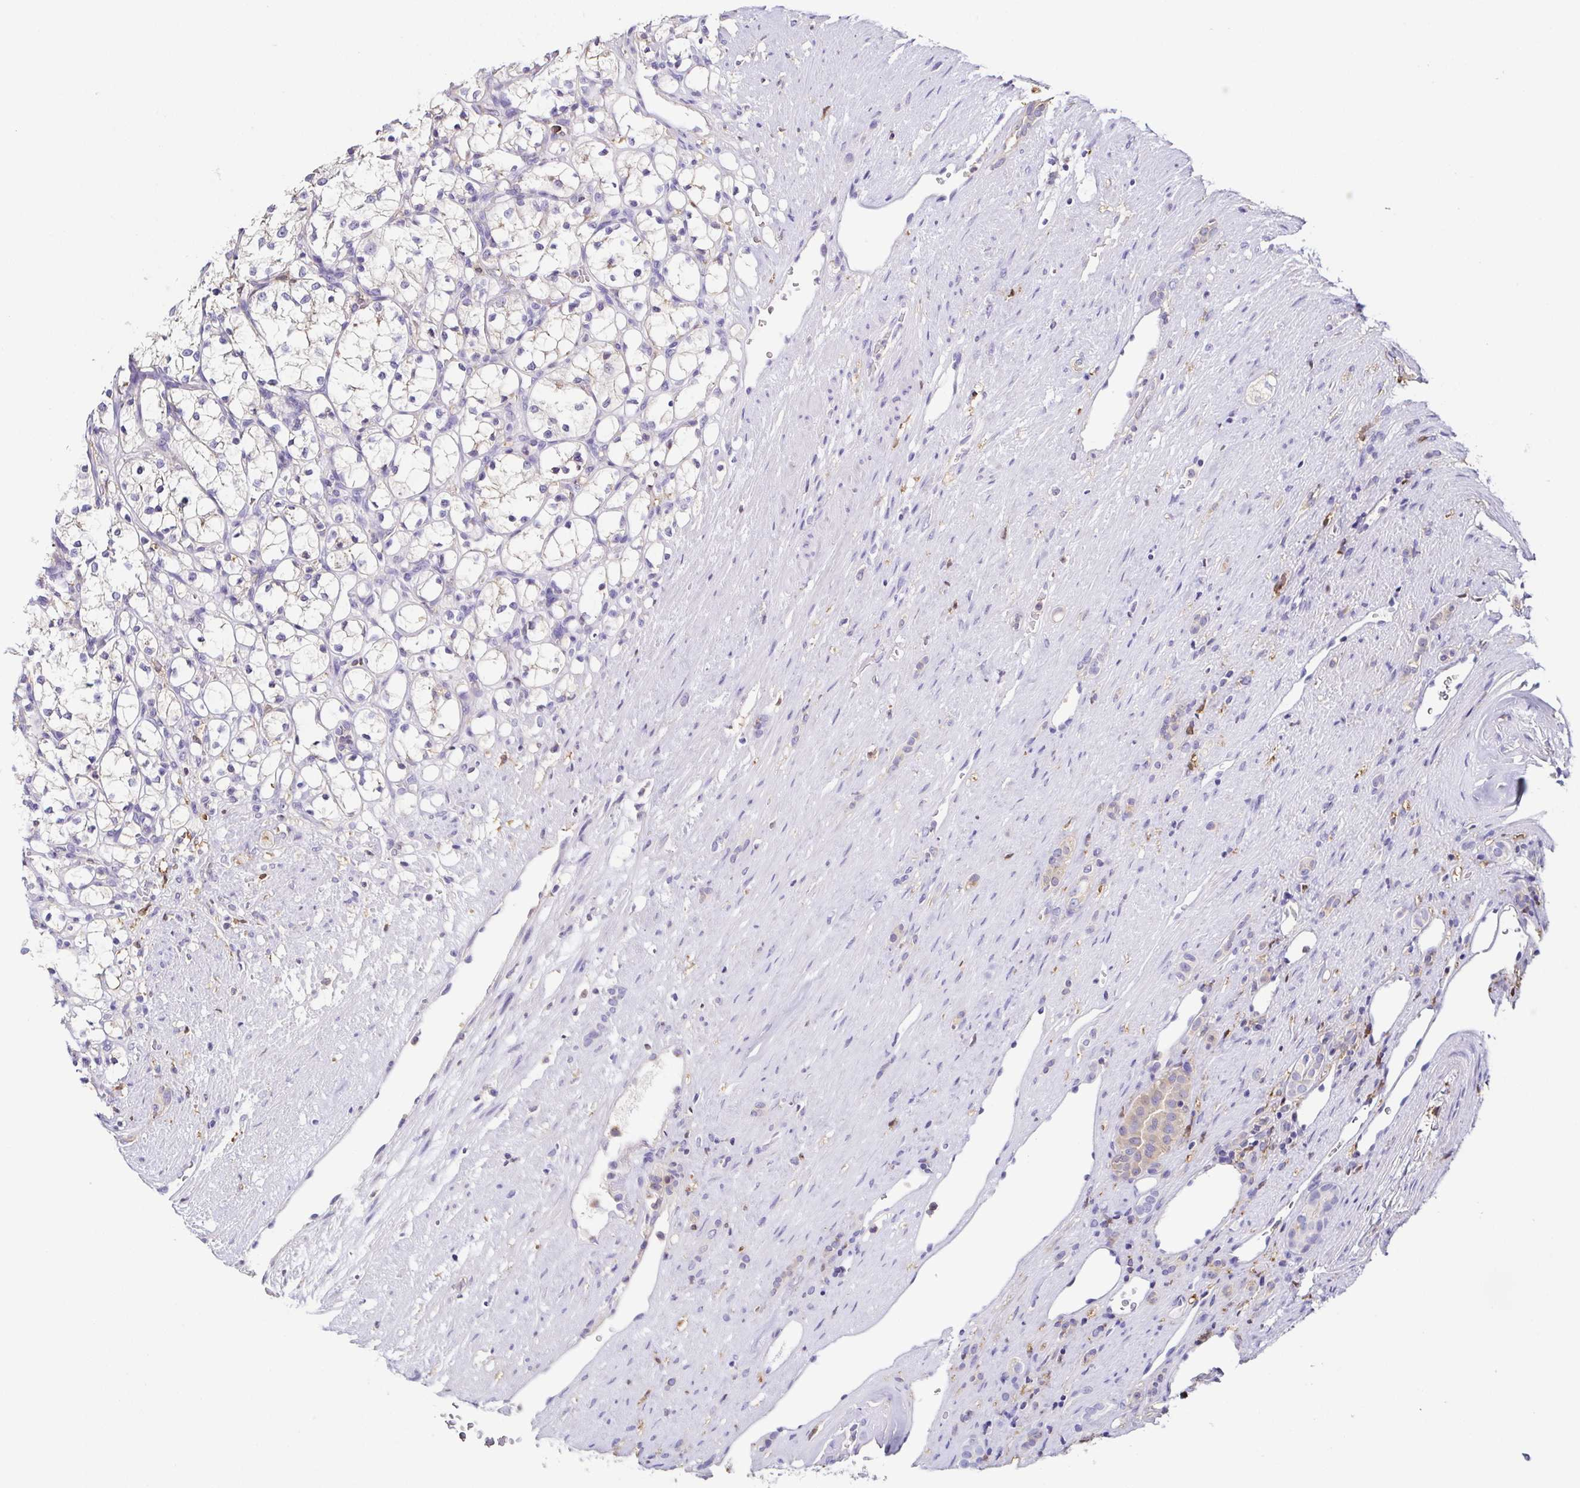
{"staining": {"intensity": "negative", "quantity": "none", "location": "none"}, "tissue": "renal cancer", "cell_type": "Tumor cells", "image_type": "cancer", "snomed": [{"axis": "morphology", "description": "Adenocarcinoma, NOS"}, {"axis": "topography", "description": "Kidney"}], "caption": "Immunohistochemistry (IHC) photomicrograph of renal cancer (adenocarcinoma) stained for a protein (brown), which exhibits no positivity in tumor cells.", "gene": "ANXA10", "patient": {"sex": "female", "age": 69}}